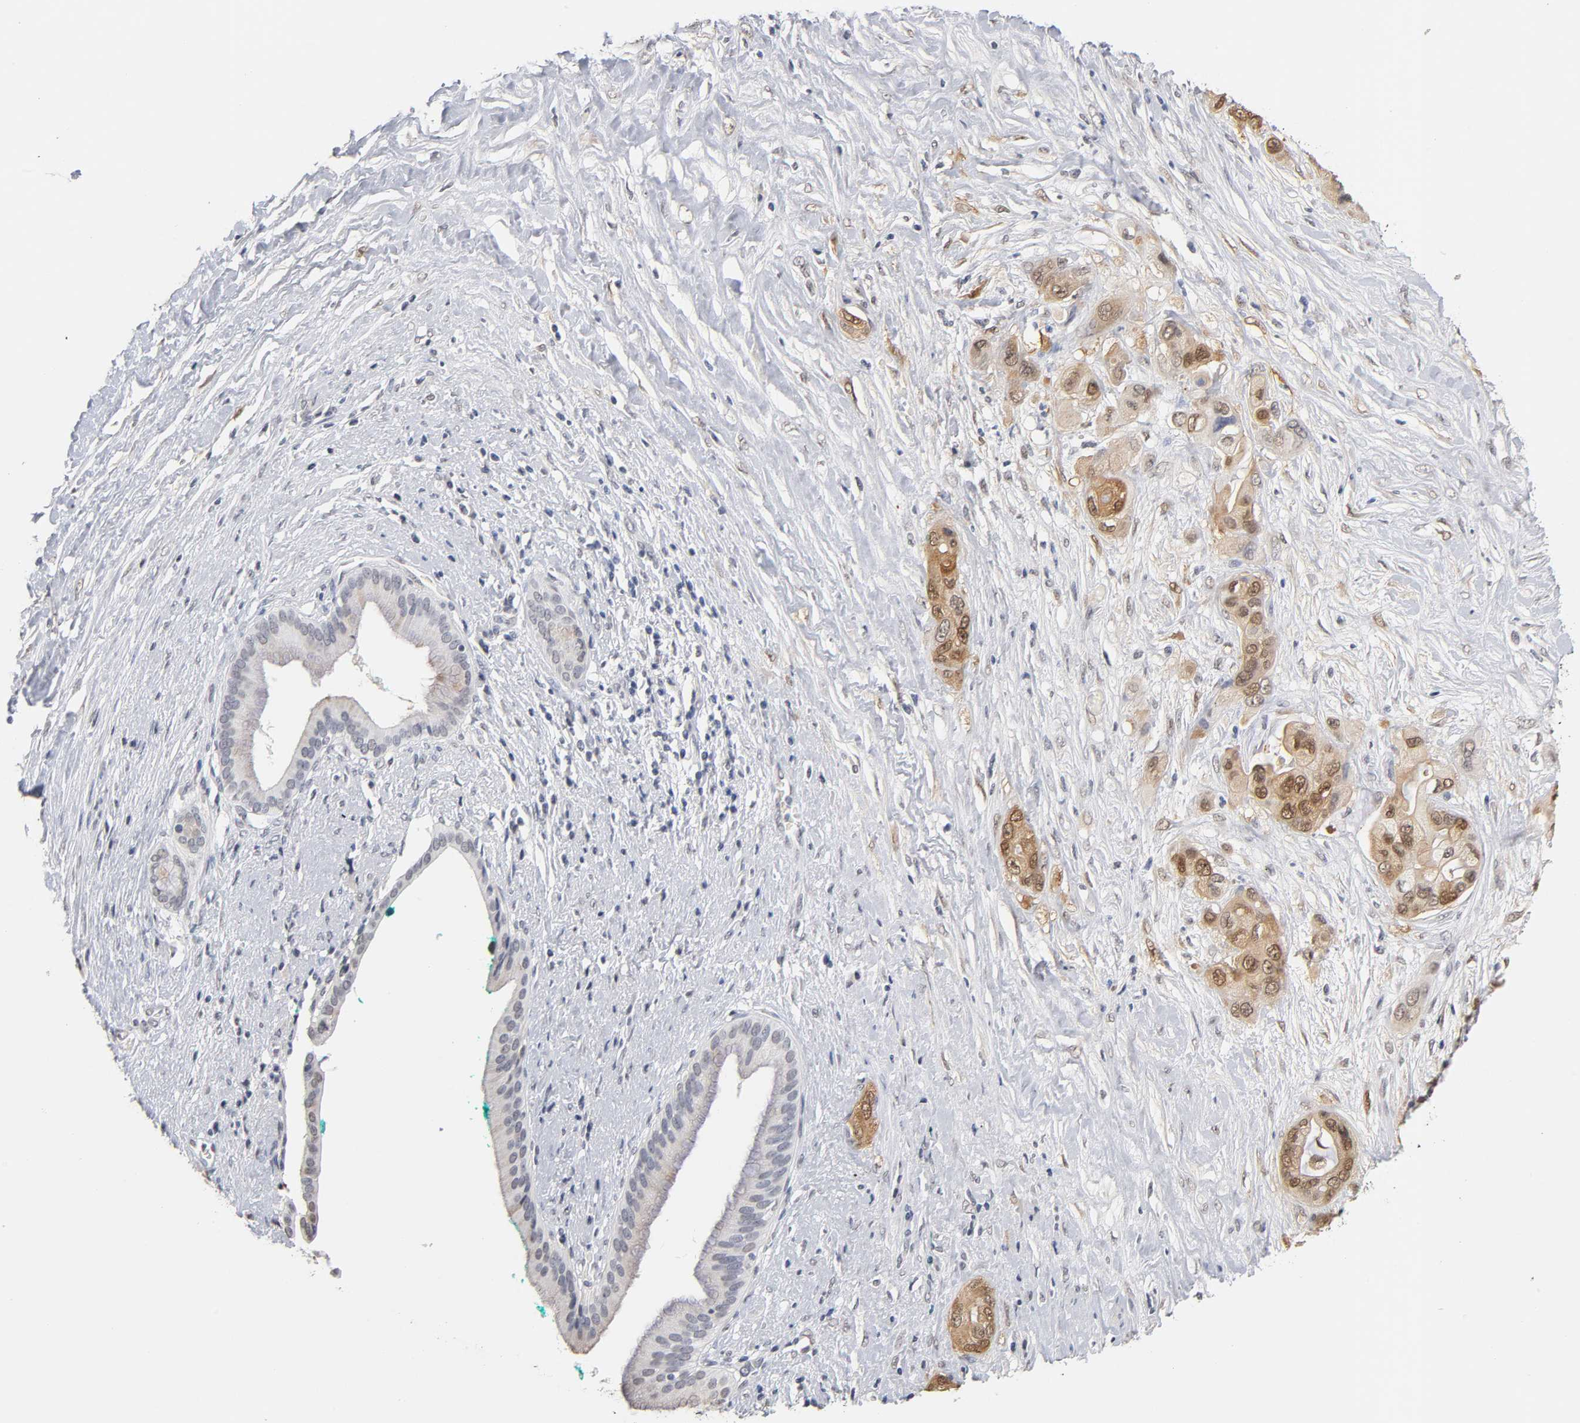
{"staining": {"intensity": "moderate", "quantity": "25%-75%", "location": "cytoplasmic/membranous,nuclear"}, "tissue": "pancreatic cancer", "cell_type": "Tumor cells", "image_type": "cancer", "snomed": [{"axis": "morphology", "description": "Adenocarcinoma, NOS"}, {"axis": "topography", "description": "Pancreas"}], "caption": "Tumor cells display medium levels of moderate cytoplasmic/membranous and nuclear positivity in approximately 25%-75% of cells in human pancreatic cancer (adenocarcinoma). The protein of interest is shown in brown color, while the nuclei are stained blue.", "gene": "CRABP2", "patient": {"sex": "female", "age": 59}}